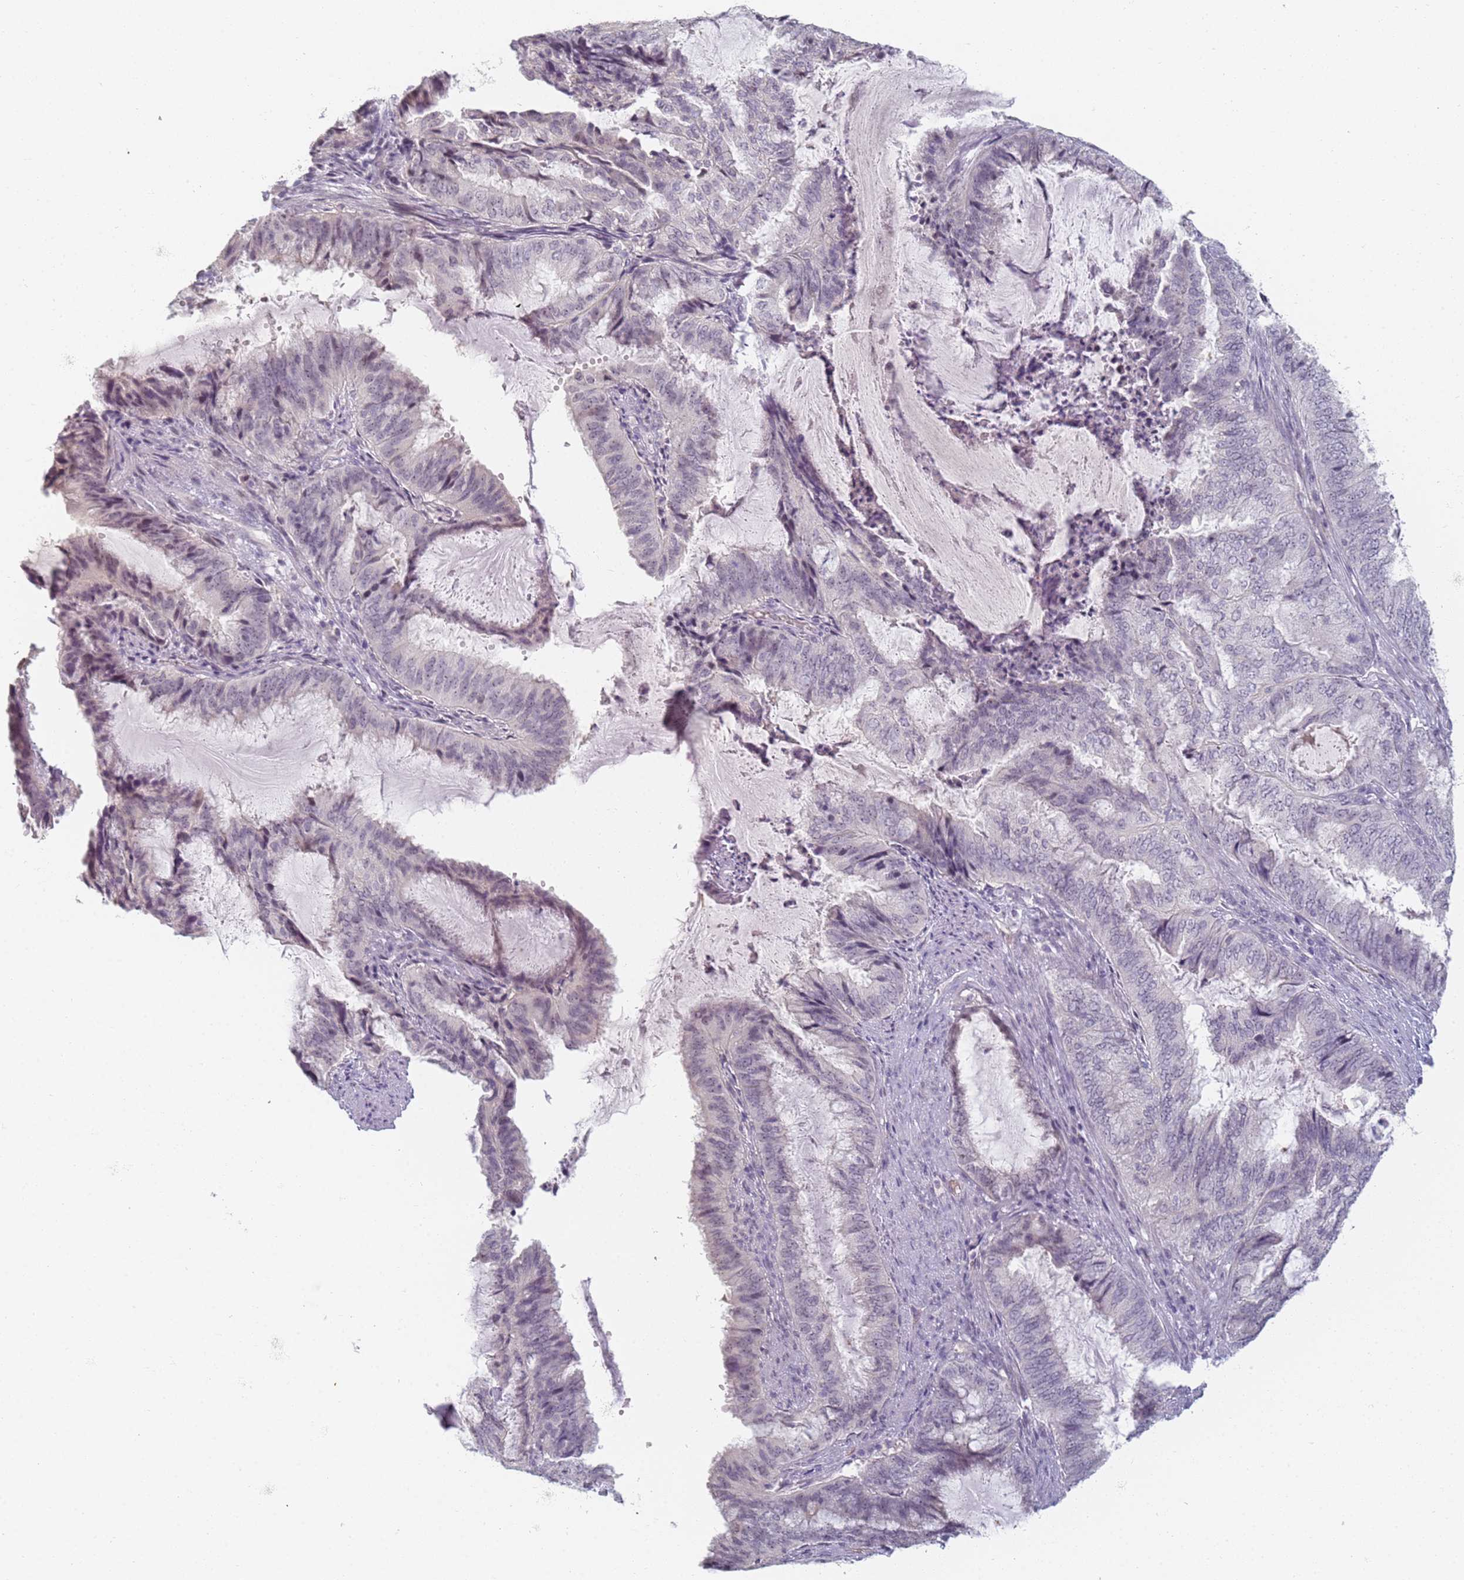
{"staining": {"intensity": "negative", "quantity": "none", "location": "none"}, "tissue": "endometrial cancer", "cell_type": "Tumor cells", "image_type": "cancer", "snomed": [{"axis": "morphology", "description": "Adenocarcinoma, NOS"}, {"axis": "topography", "description": "Endometrium"}], "caption": "This photomicrograph is of endometrial cancer (adenocarcinoma) stained with immunohistochemistry to label a protein in brown with the nuclei are counter-stained blue. There is no staining in tumor cells.", "gene": "SLC38A9", "patient": {"sex": "female", "age": 51}}